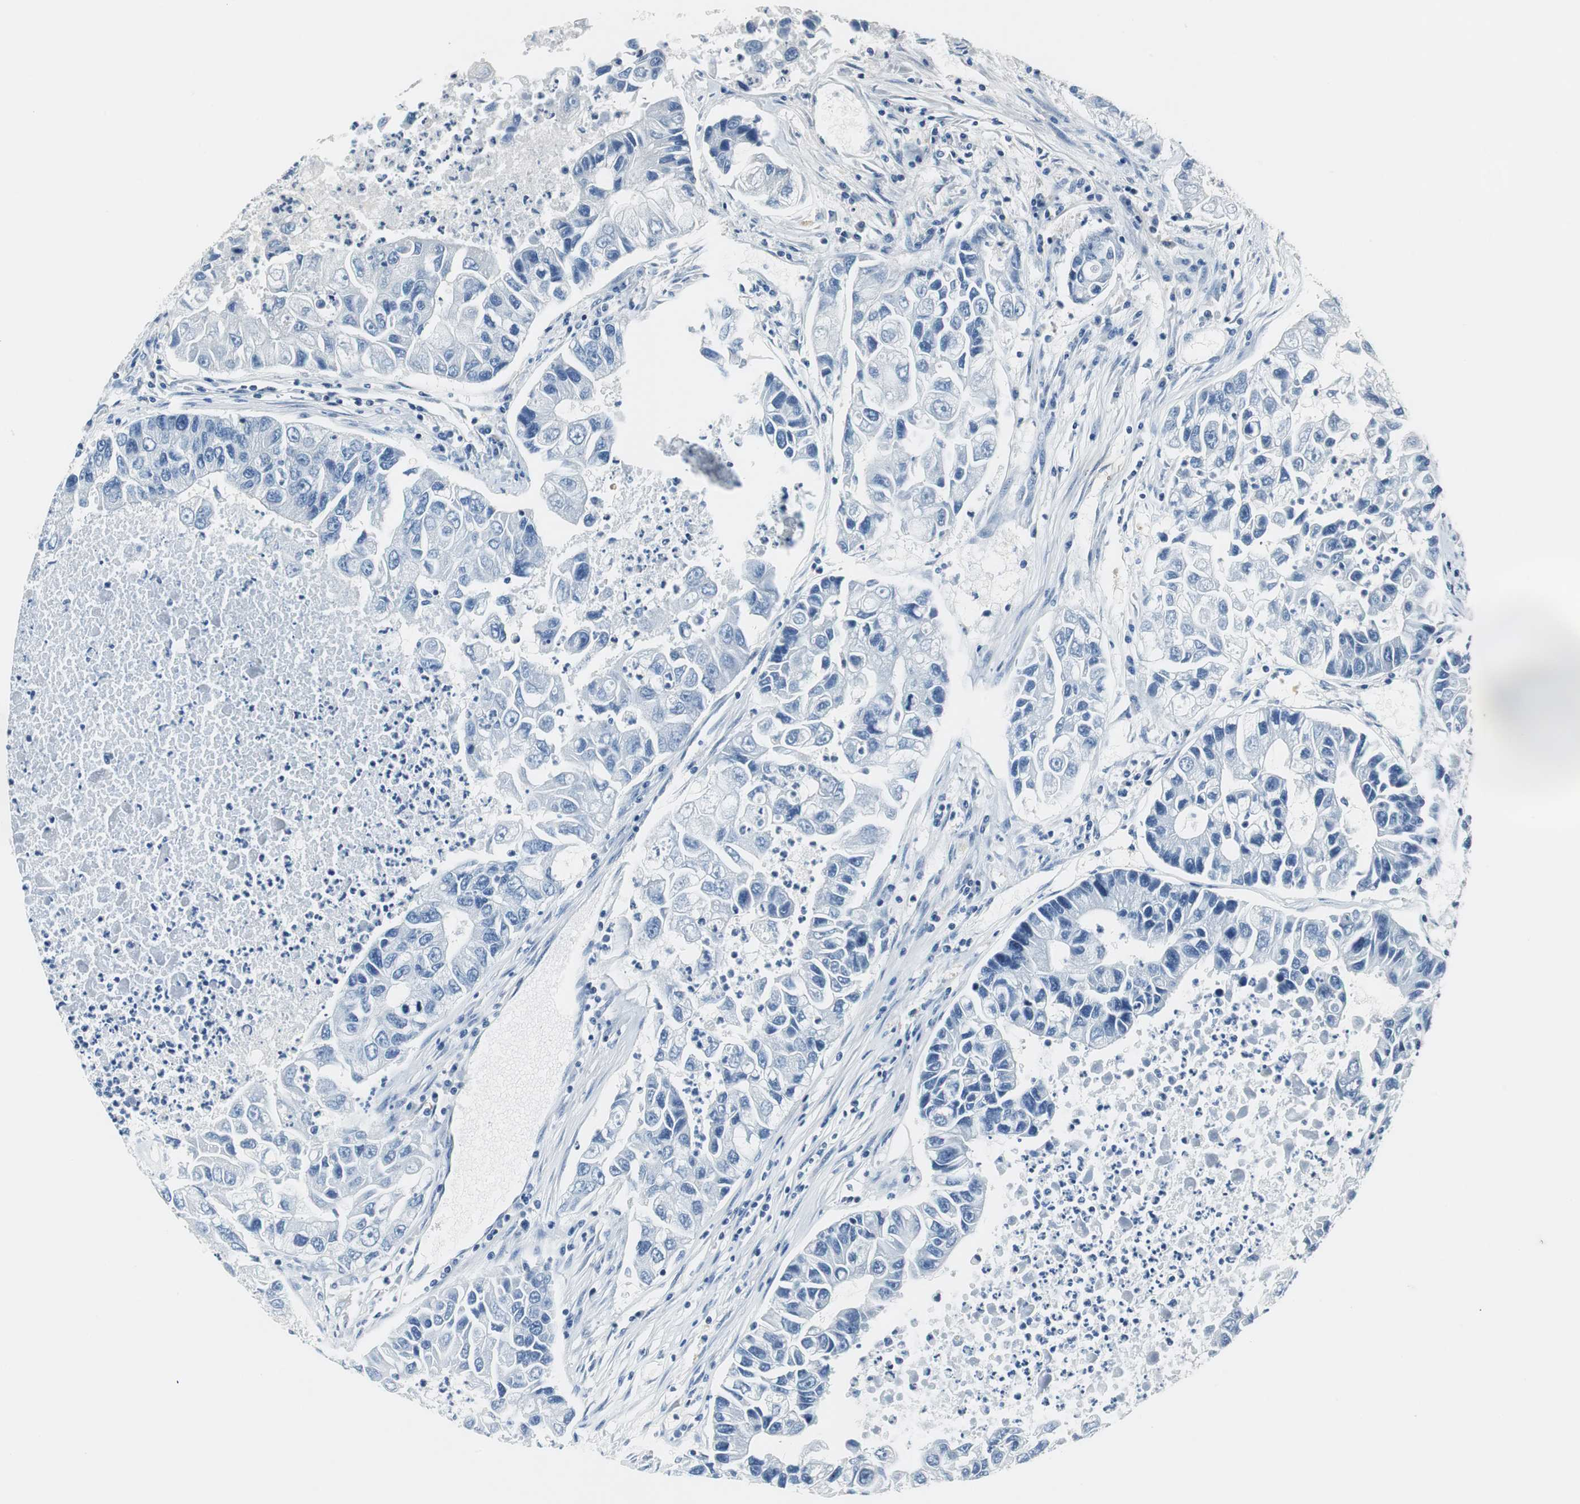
{"staining": {"intensity": "negative", "quantity": "none", "location": "none"}, "tissue": "lung cancer", "cell_type": "Tumor cells", "image_type": "cancer", "snomed": [{"axis": "morphology", "description": "Adenocarcinoma, NOS"}, {"axis": "topography", "description": "Lung"}], "caption": "The immunohistochemistry histopathology image has no significant expression in tumor cells of lung cancer tissue.", "gene": "HCFC2", "patient": {"sex": "female", "age": 51}}